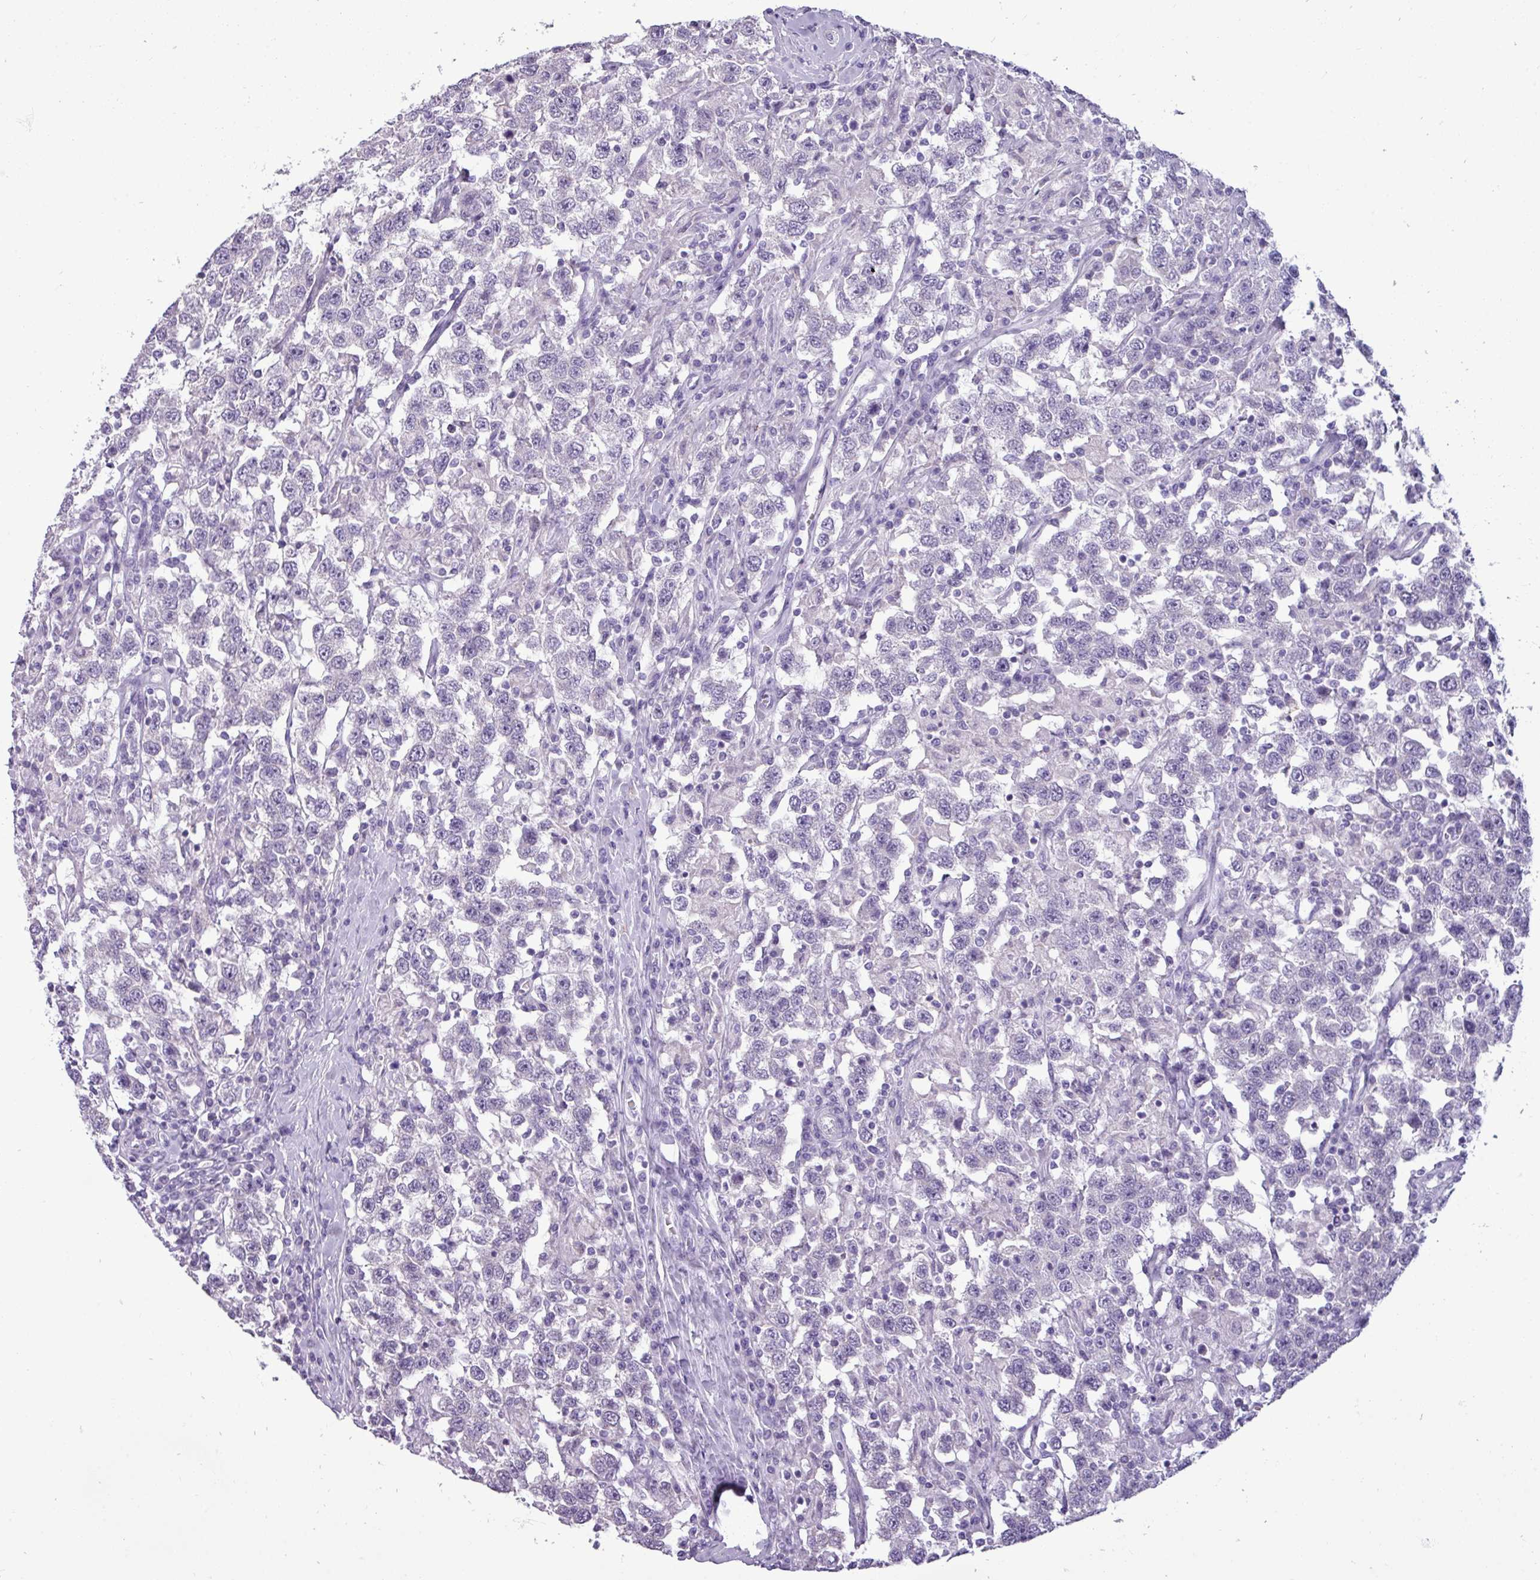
{"staining": {"intensity": "negative", "quantity": "none", "location": "none"}, "tissue": "testis cancer", "cell_type": "Tumor cells", "image_type": "cancer", "snomed": [{"axis": "morphology", "description": "Seminoma, NOS"}, {"axis": "topography", "description": "Testis"}], "caption": "DAB immunohistochemical staining of human seminoma (testis) shows no significant expression in tumor cells.", "gene": "TRIM39", "patient": {"sex": "male", "age": 41}}